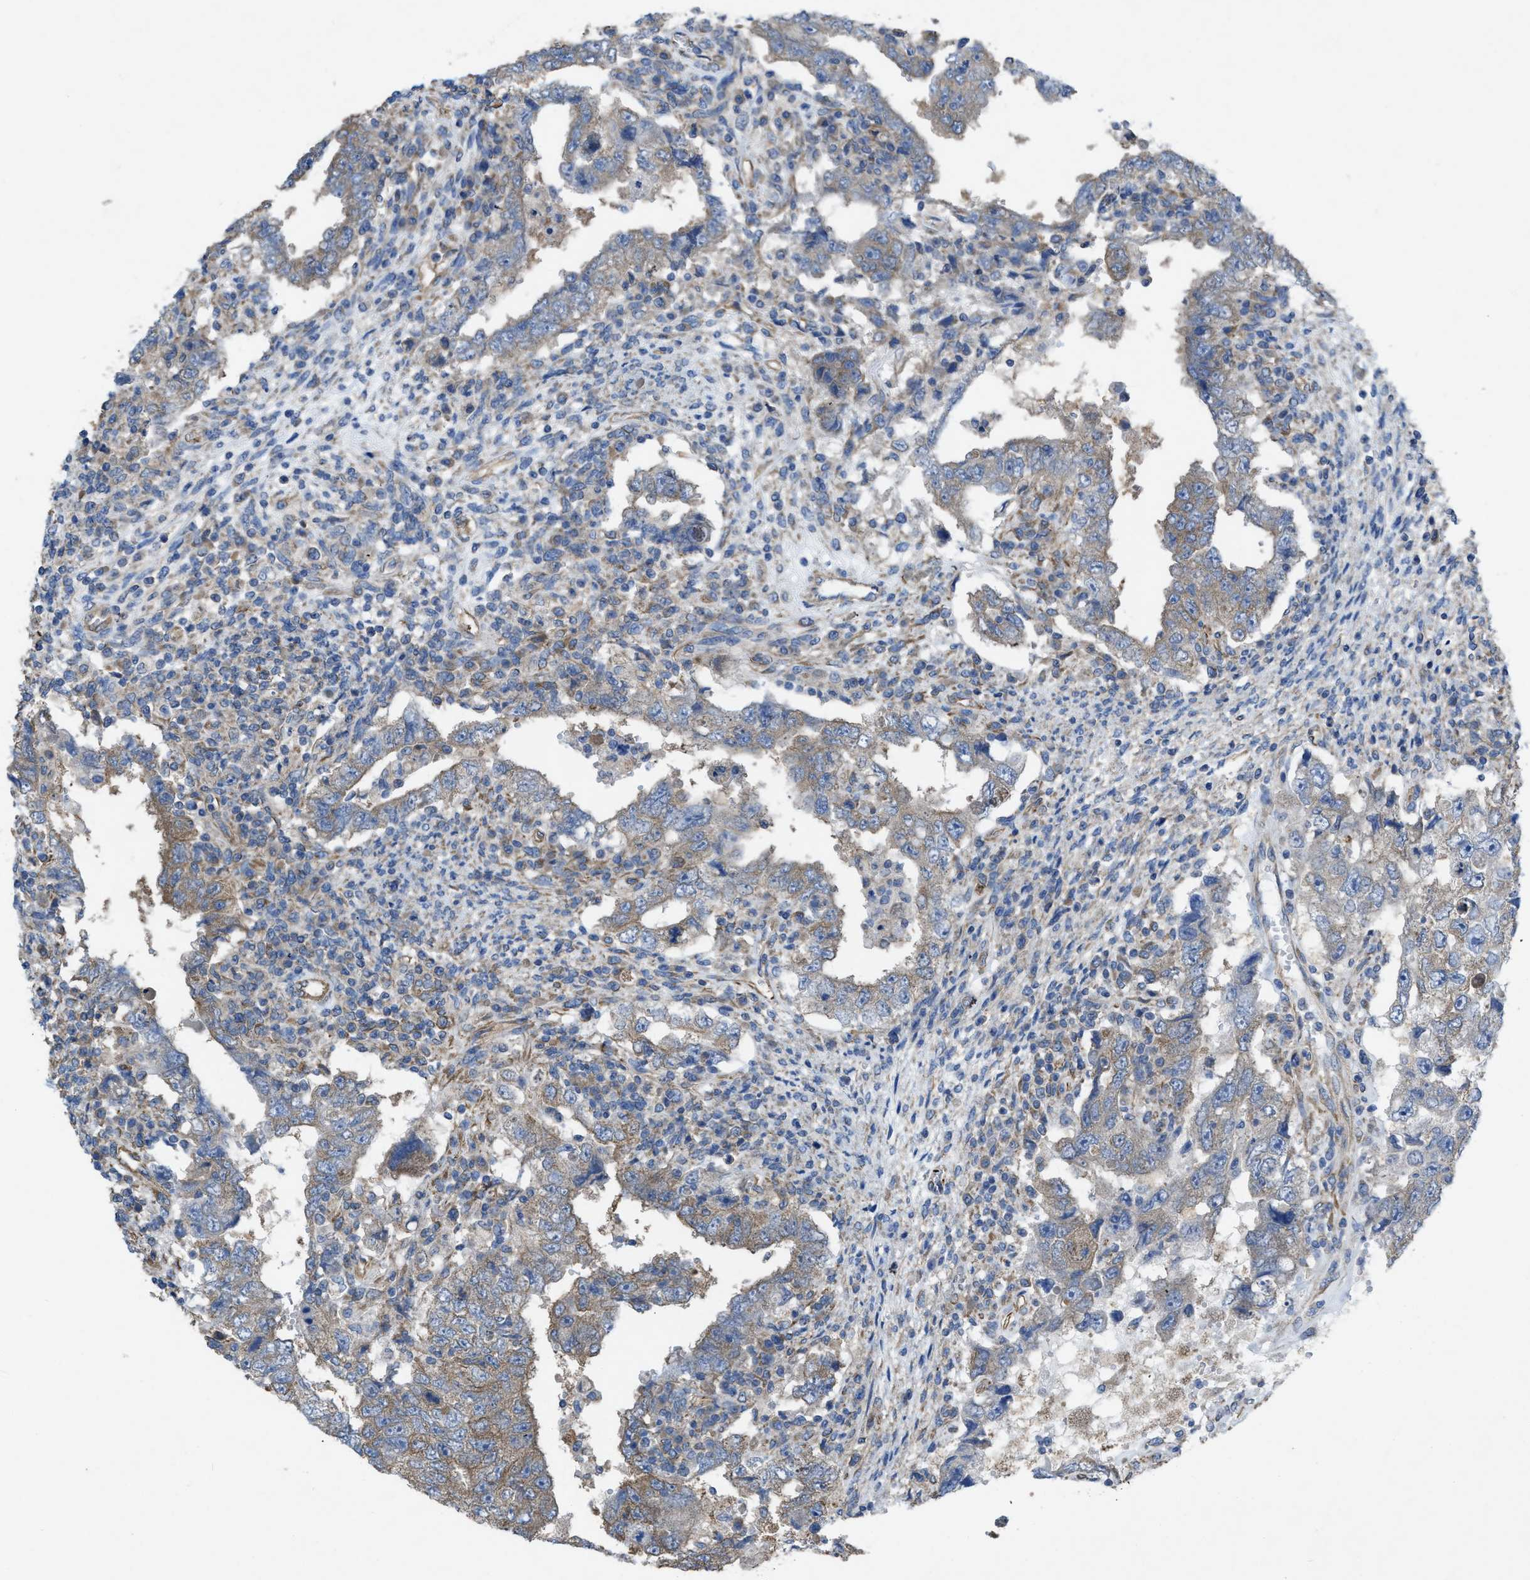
{"staining": {"intensity": "weak", "quantity": "25%-75%", "location": "cytoplasmic/membranous"}, "tissue": "testis cancer", "cell_type": "Tumor cells", "image_type": "cancer", "snomed": [{"axis": "morphology", "description": "Carcinoma, Embryonal, NOS"}, {"axis": "topography", "description": "Testis"}], "caption": "A micrograph of embryonal carcinoma (testis) stained for a protein reveals weak cytoplasmic/membranous brown staining in tumor cells.", "gene": "DOLPP1", "patient": {"sex": "male", "age": 26}}